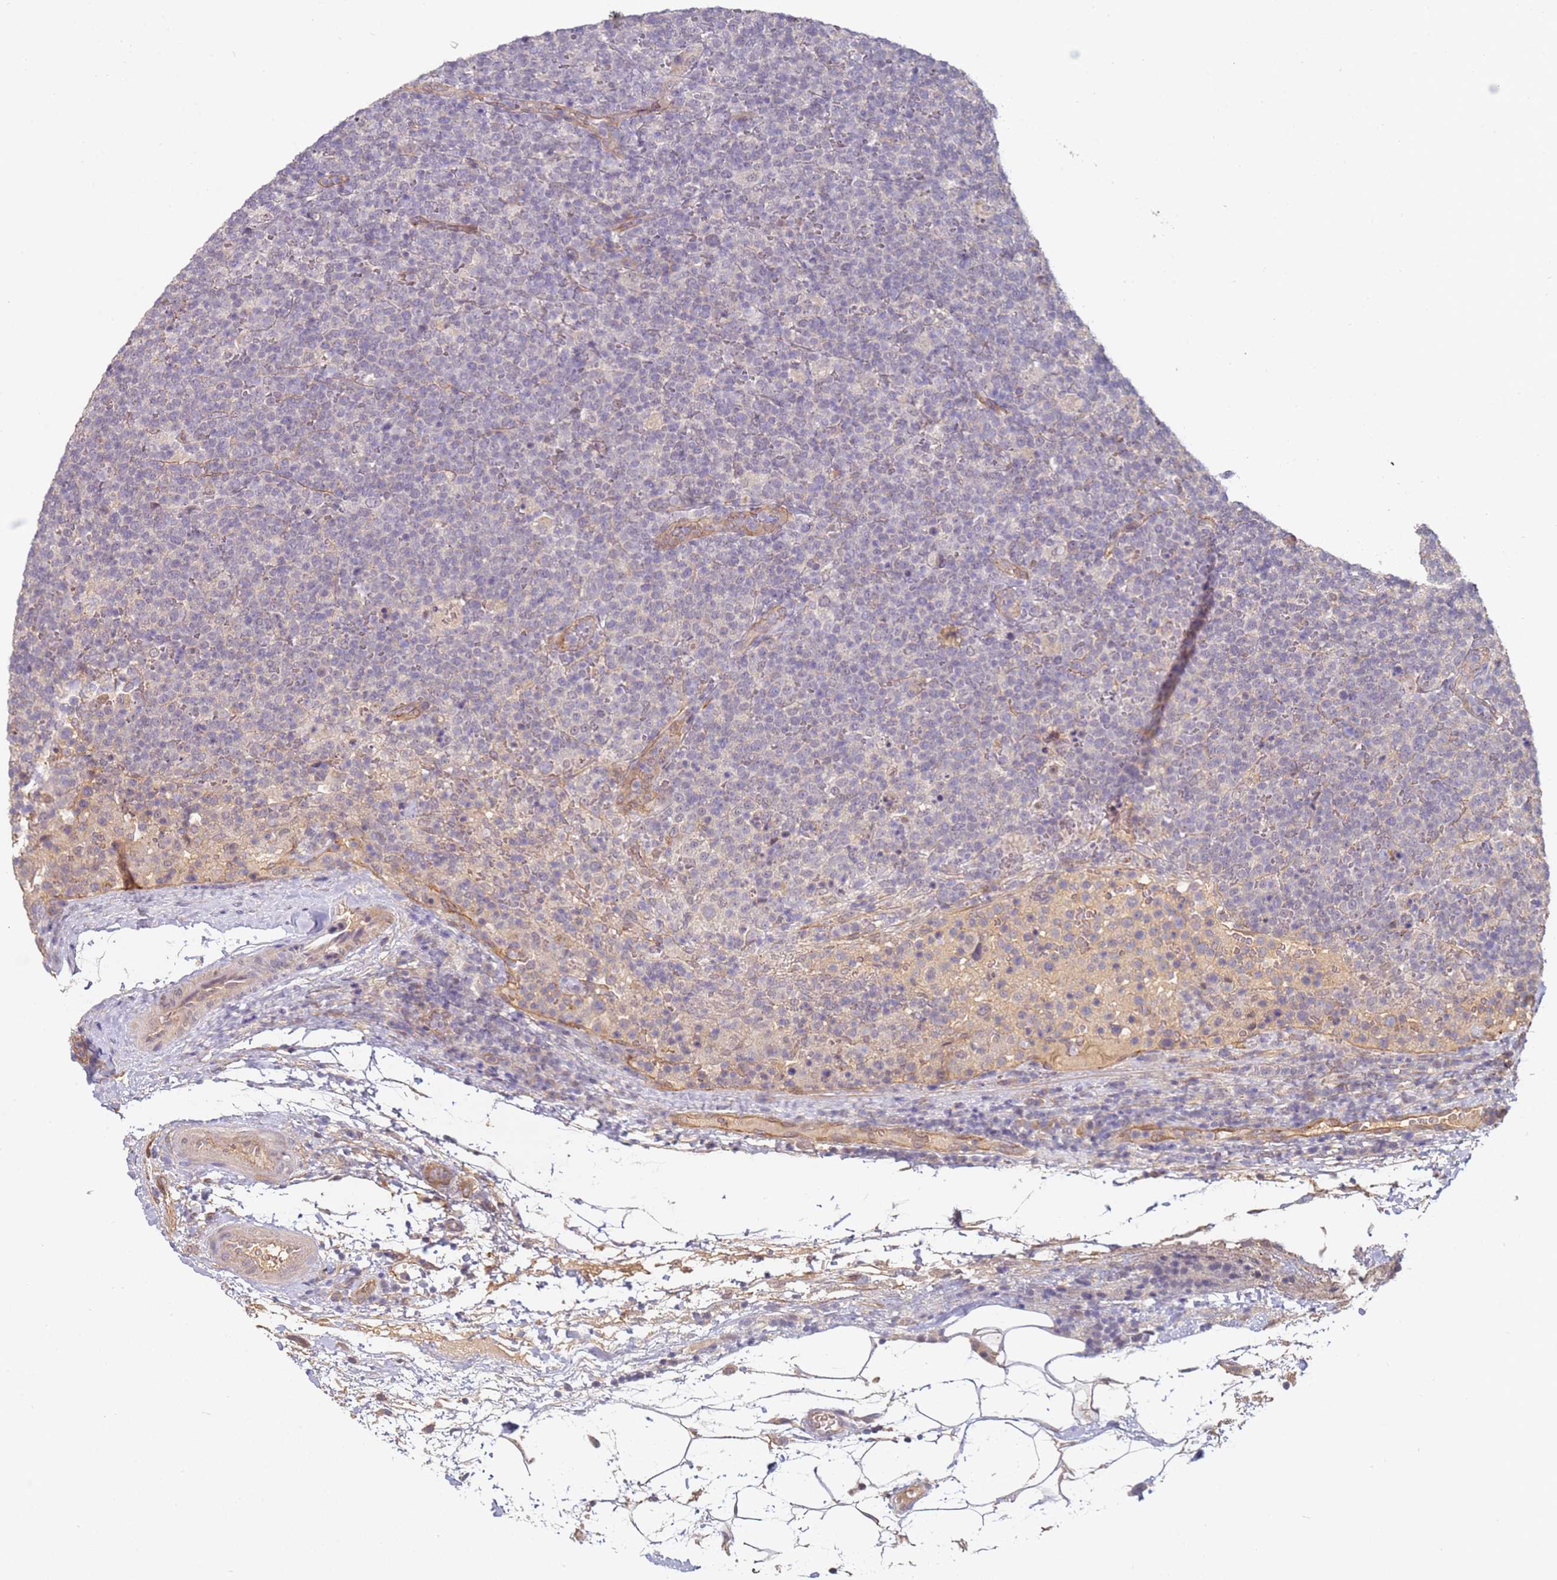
{"staining": {"intensity": "negative", "quantity": "none", "location": "none"}, "tissue": "lymphoma", "cell_type": "Tumor cells", "image_type": "cancer", "snomed": [{"axis": "morphology", "description": "Malignant lymphoma, non-Hodgkin's type, High grade"}, {"axis": "topography", "description": "Lymph node"}], "caption": "An image of lymphoma stained for a protein demonstrates no brown staining in tumor cells.", "gene": "WDR93", "patient": {"sex": "male", "age": 61}}